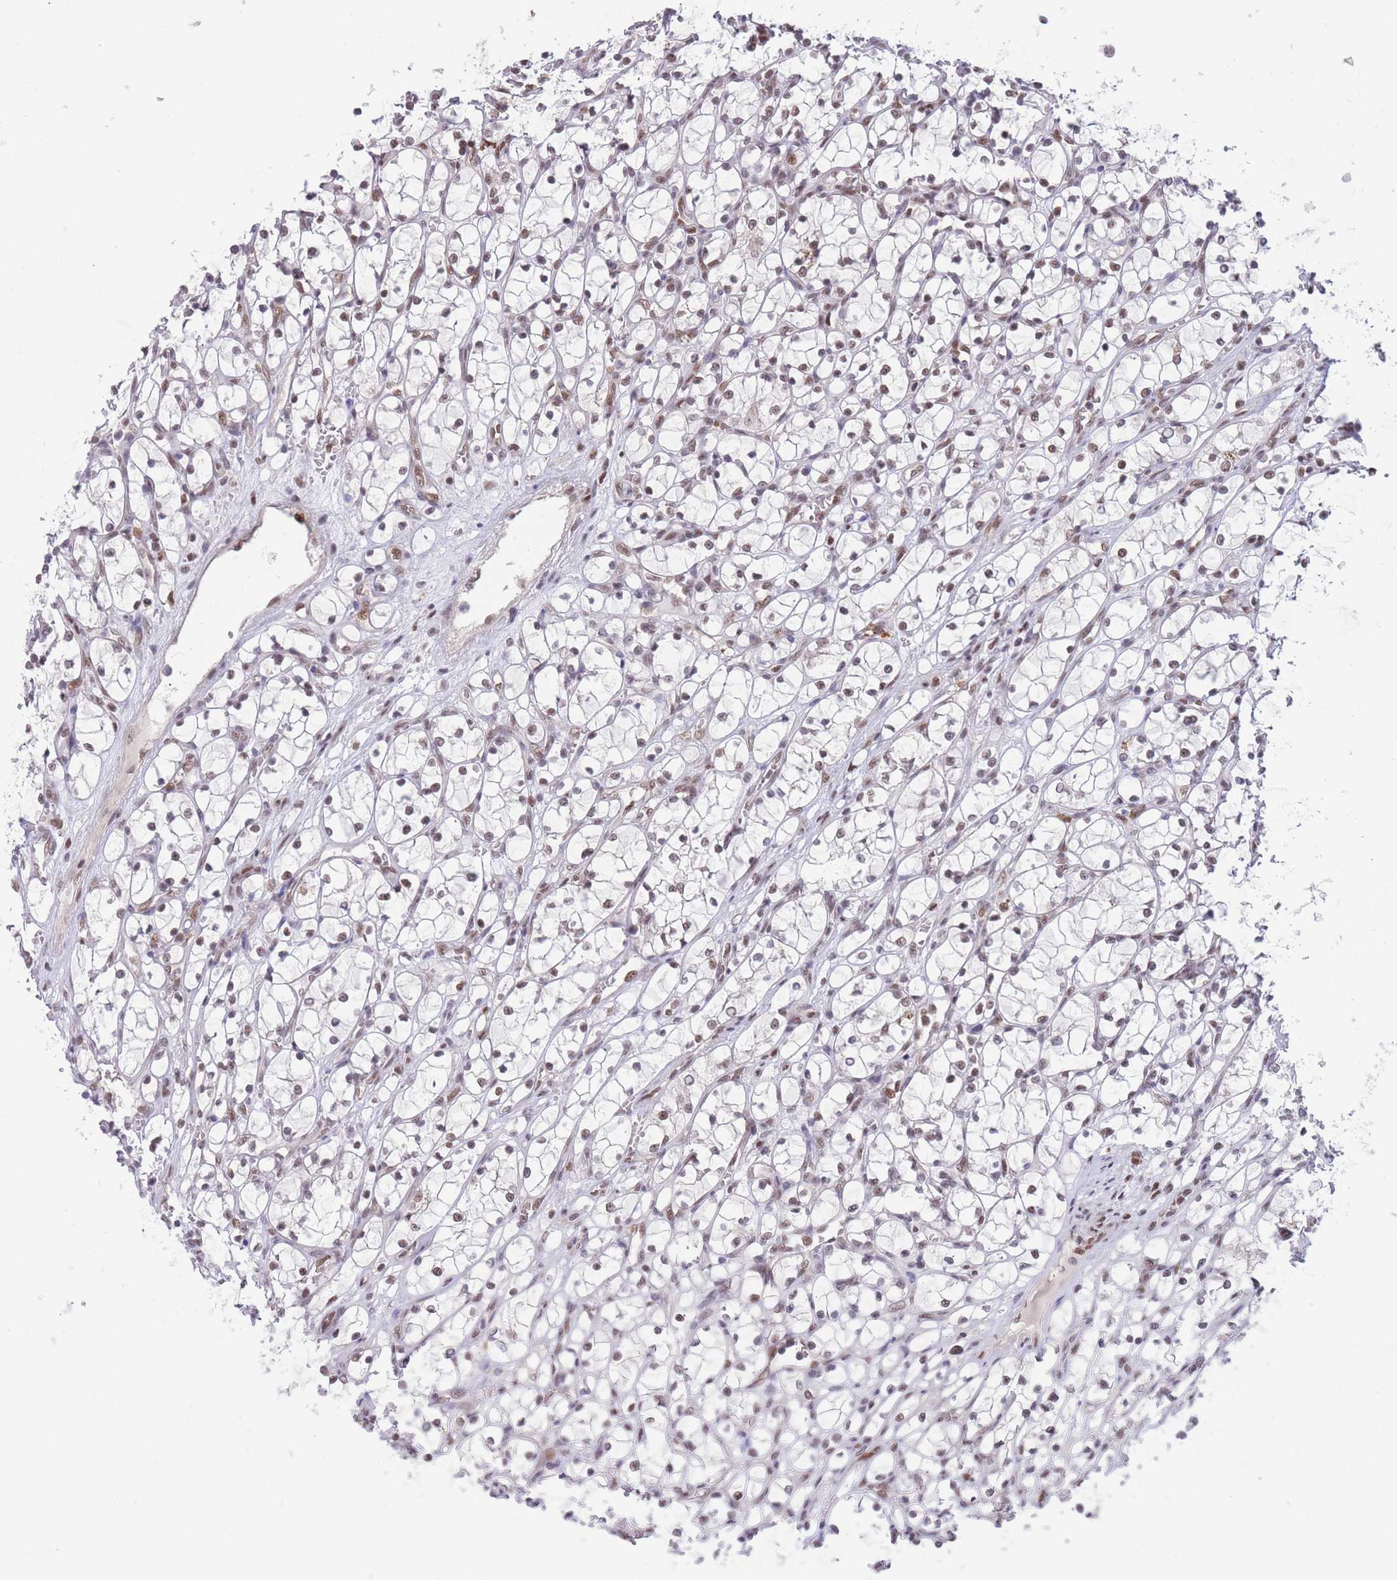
{"staining": {"intensity": "moderate", "quantity": ">75%", "location": "nuclear"}, "tissue": "renal cancer", "cell_type": "Tumor cells", "image_type": "cancer", "snomed": [{"axis": "morphology", "description": "Adenocarcinoma, NOS"}, {"axis": "topography", "description": "Kidney"}], "caption": "Immunohistochemistry (IHC) (DAB (3,3'-diaminobenzidine)) staining of adenocarcinoma (renal) reveals moderate nuclear protein staining in about >75% of tumor cells. Using DAB (brown) and hematoxylin (blue) stains, captured at high magnification using brightfield microscopy.", "gene": "SMAD9", "patient": {"sex": "female", "age": 69}}